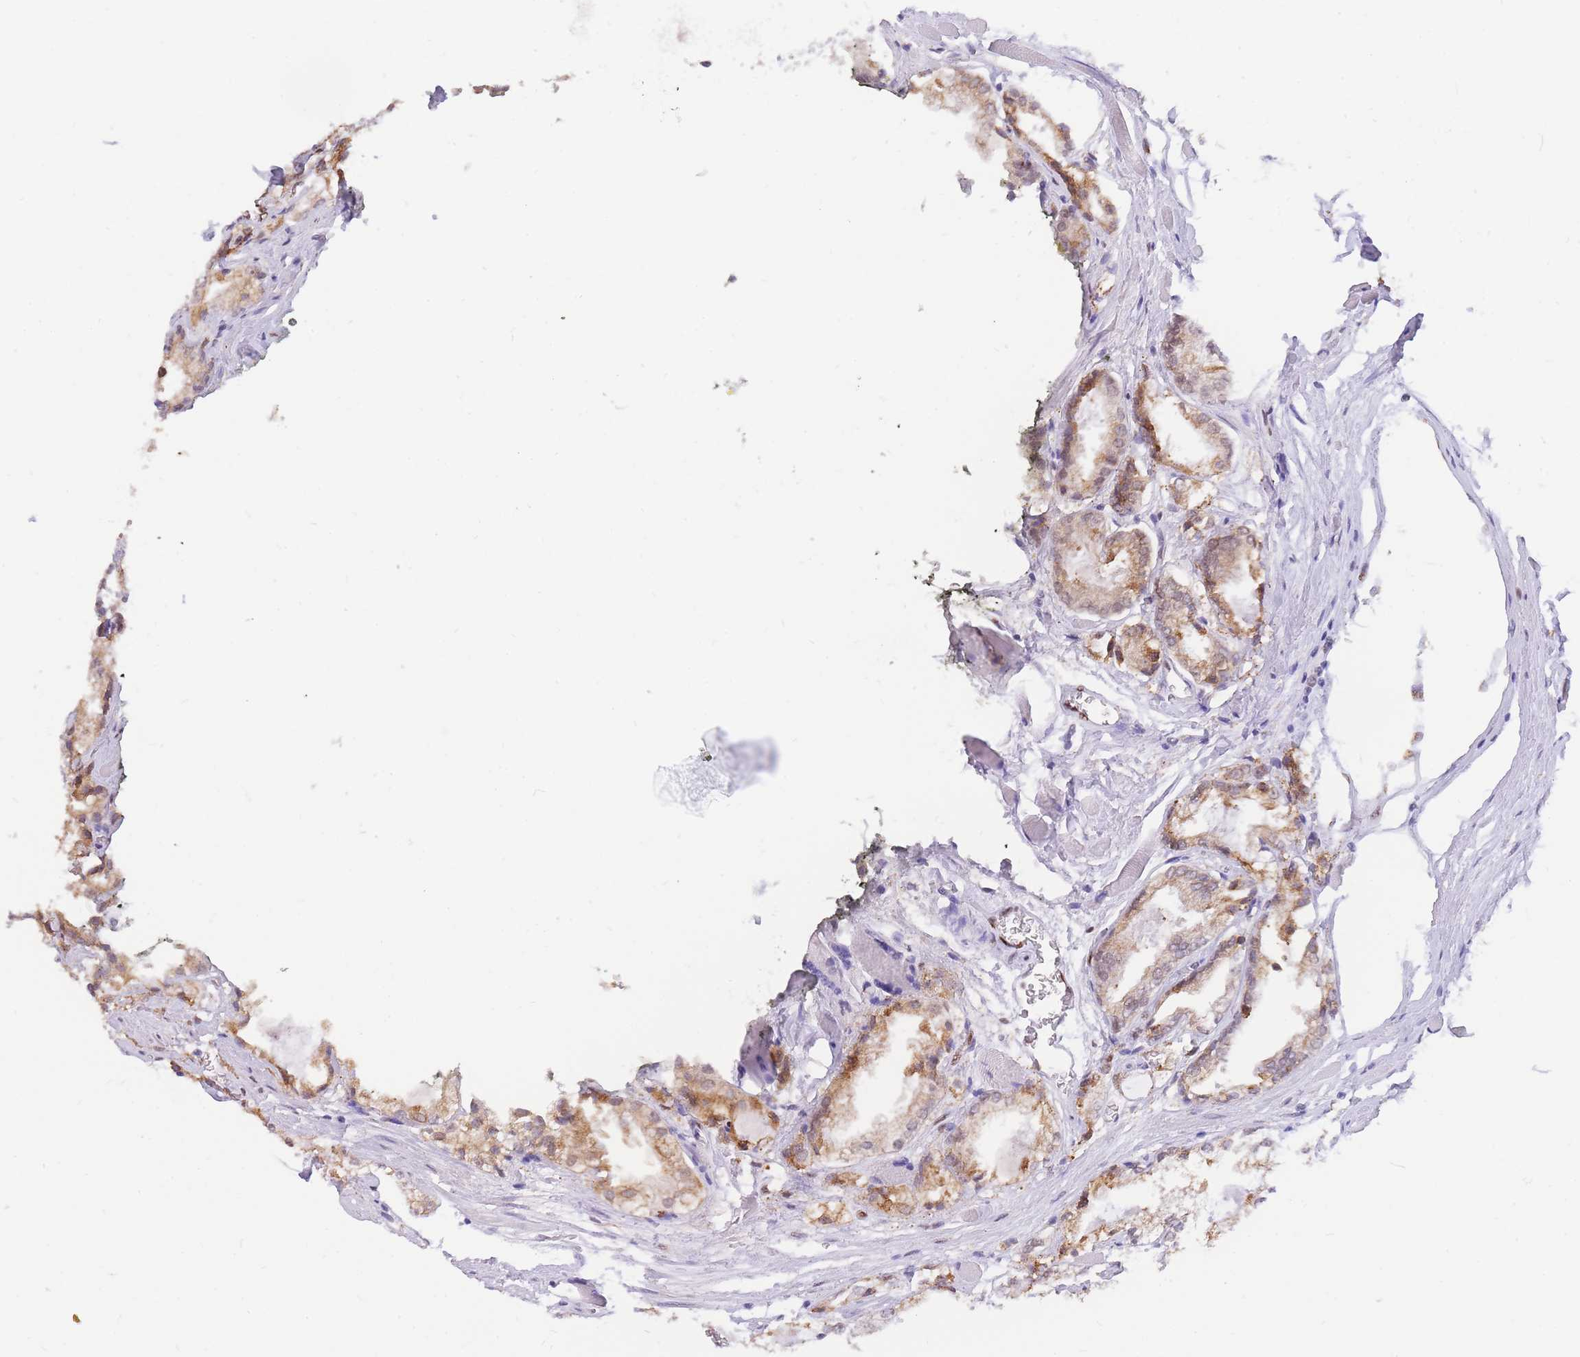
{"staining": {"intensity": "moderate", "quantity": ">75%", "location": "cytoplasmic/membranous"}, "tissue": "prostate cancer", "cell_type": "Tumor cells", "image_type": "cancer", "snomed": [{"axis": "morphology", "description": "Adenocarcinoma, Low grade"}, {"axis": "topography", "description": "Prostate"}], "caption": "Human prostate cancer stained for a protein (brown) shows moderate cytoplasmic/membranous positive positivity in about >75% of tumor cells.", "gene": "FAM153A", "patient": {"sex": "male", "age": 67}}